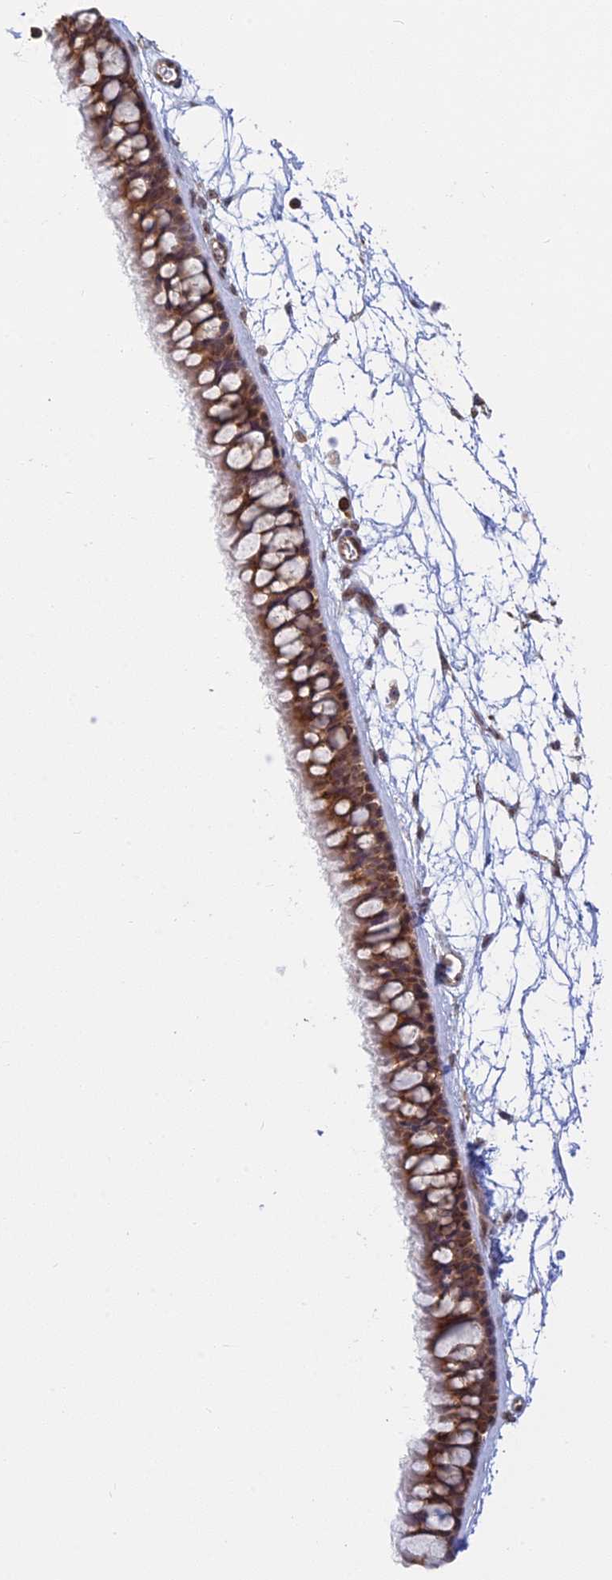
{"staining": {"intensity": "moderate", "quantity": ">75%", "location": "cytoplasmic/membranous"}, "tissue": "nasopharynx", "cell_type": "Respiratory epithelial cells", "image_type": "normal", "snomed": [{"axis": "morphology", "description": "Normal tissue, NOS"}, {"axis": "topography", "description": "Nasopharynx"}], "caption": "High-power microscopy captured an IHC histopathology image of normal nasopharynx, revealing moderate cytoplasmic/membranous staining in about >75% of respiratory epithelial cells. The staining was performed using DAB, with brown indicating positive protein expression. Nuclei are stained blue with hematoxylin.", "gene": "RPS19BP1", "patient": {"sex": "male", "age": 64}}